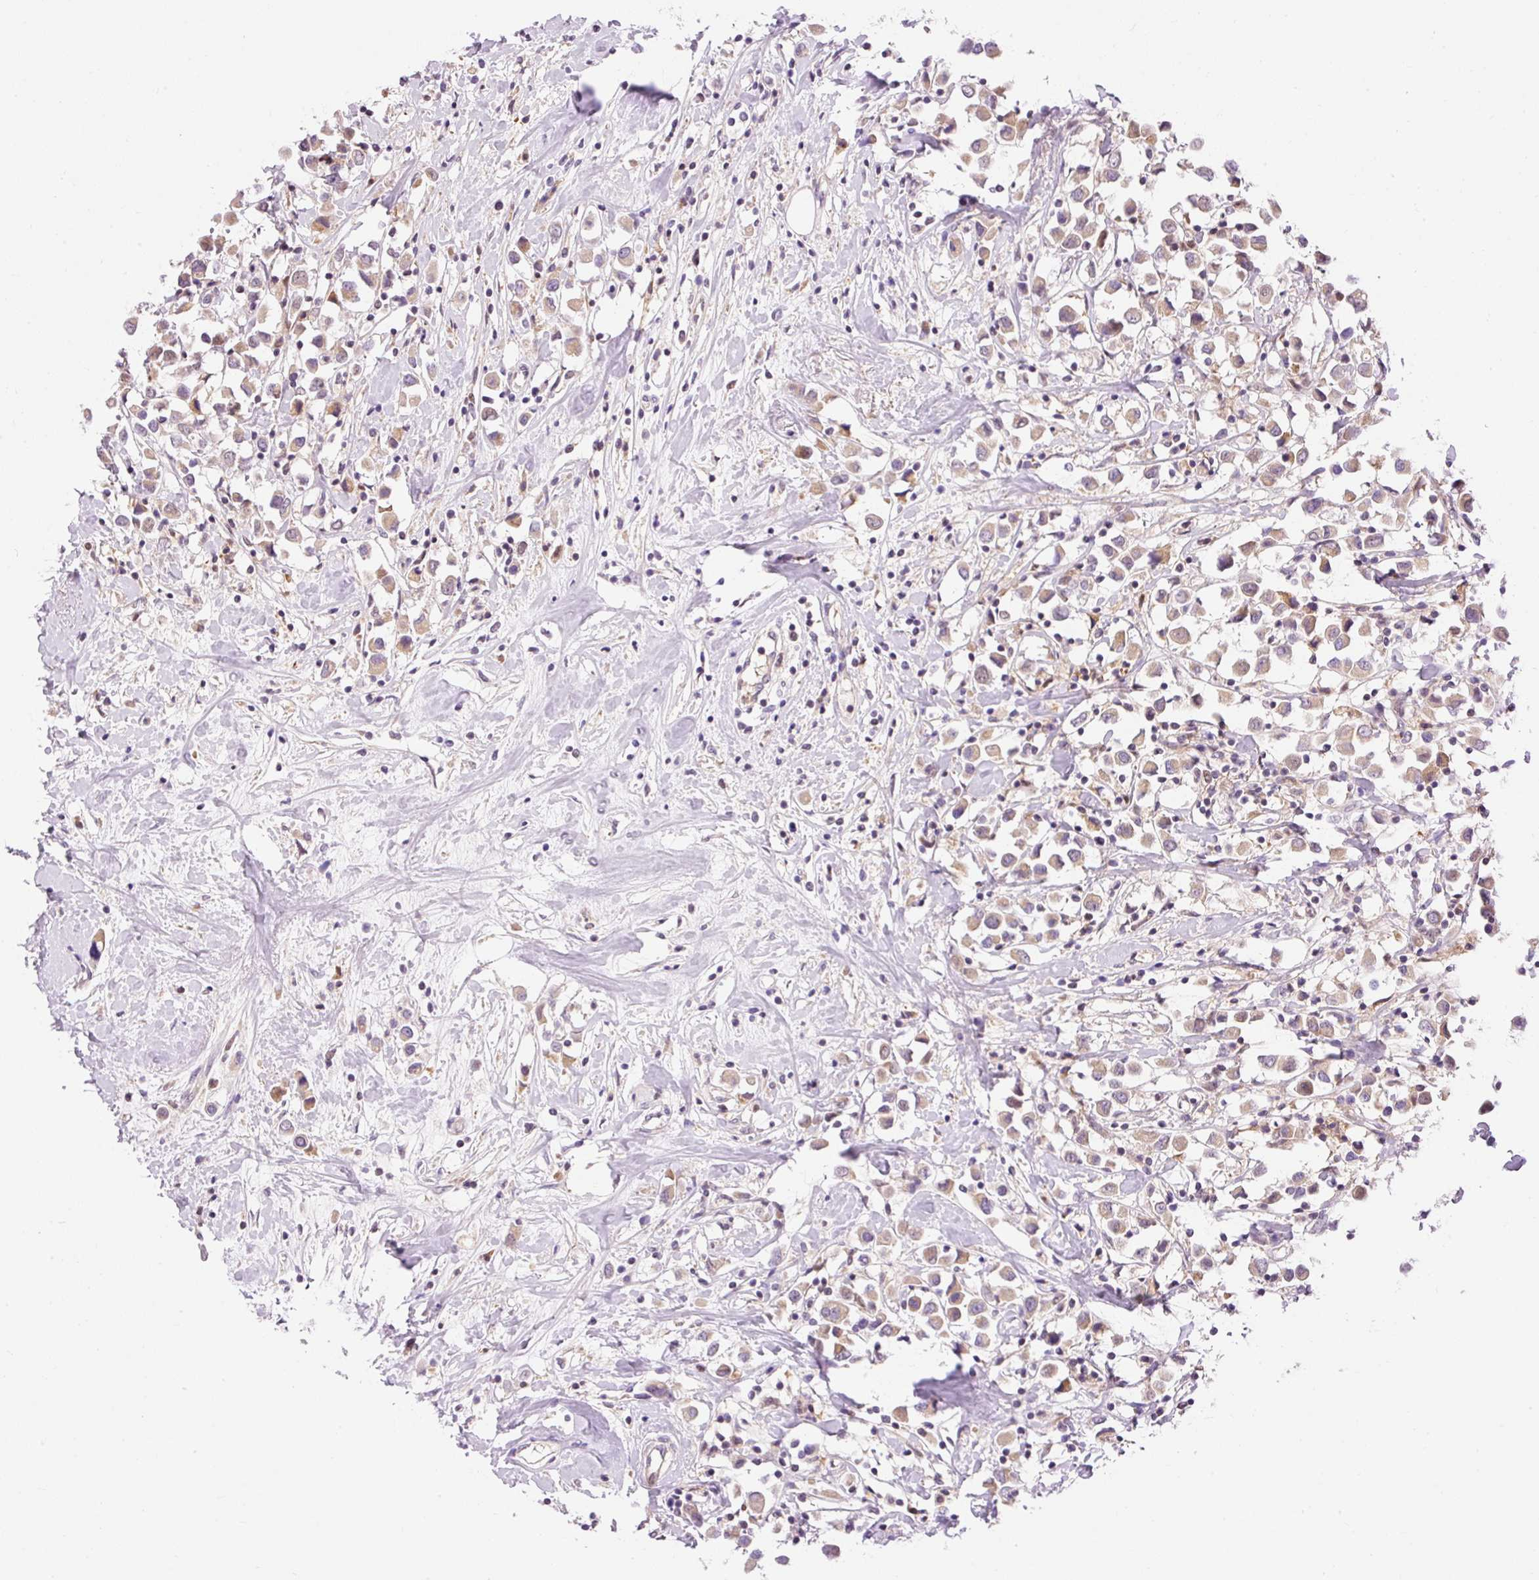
{"staining": {"intensity": "moderate", "quantity": ">75%", "location": "cytoplasmic/membranous"}, "tissue": "breast cancer", "cell_type": "Tumor cells", "image_type": "cancer", "snomed": [{"axis": "morphology", "description": "Duct carcinoma"}, {"axis": "topography", "description": "Breast"}], "caption": "The immunohistochemical stain labels moderate cytoplasmic/membranous expression in tumor cells of breast intraductal carcinoma tissue.", "gene": "IMMT", "patient": {"sex": "female", "age": 61}}